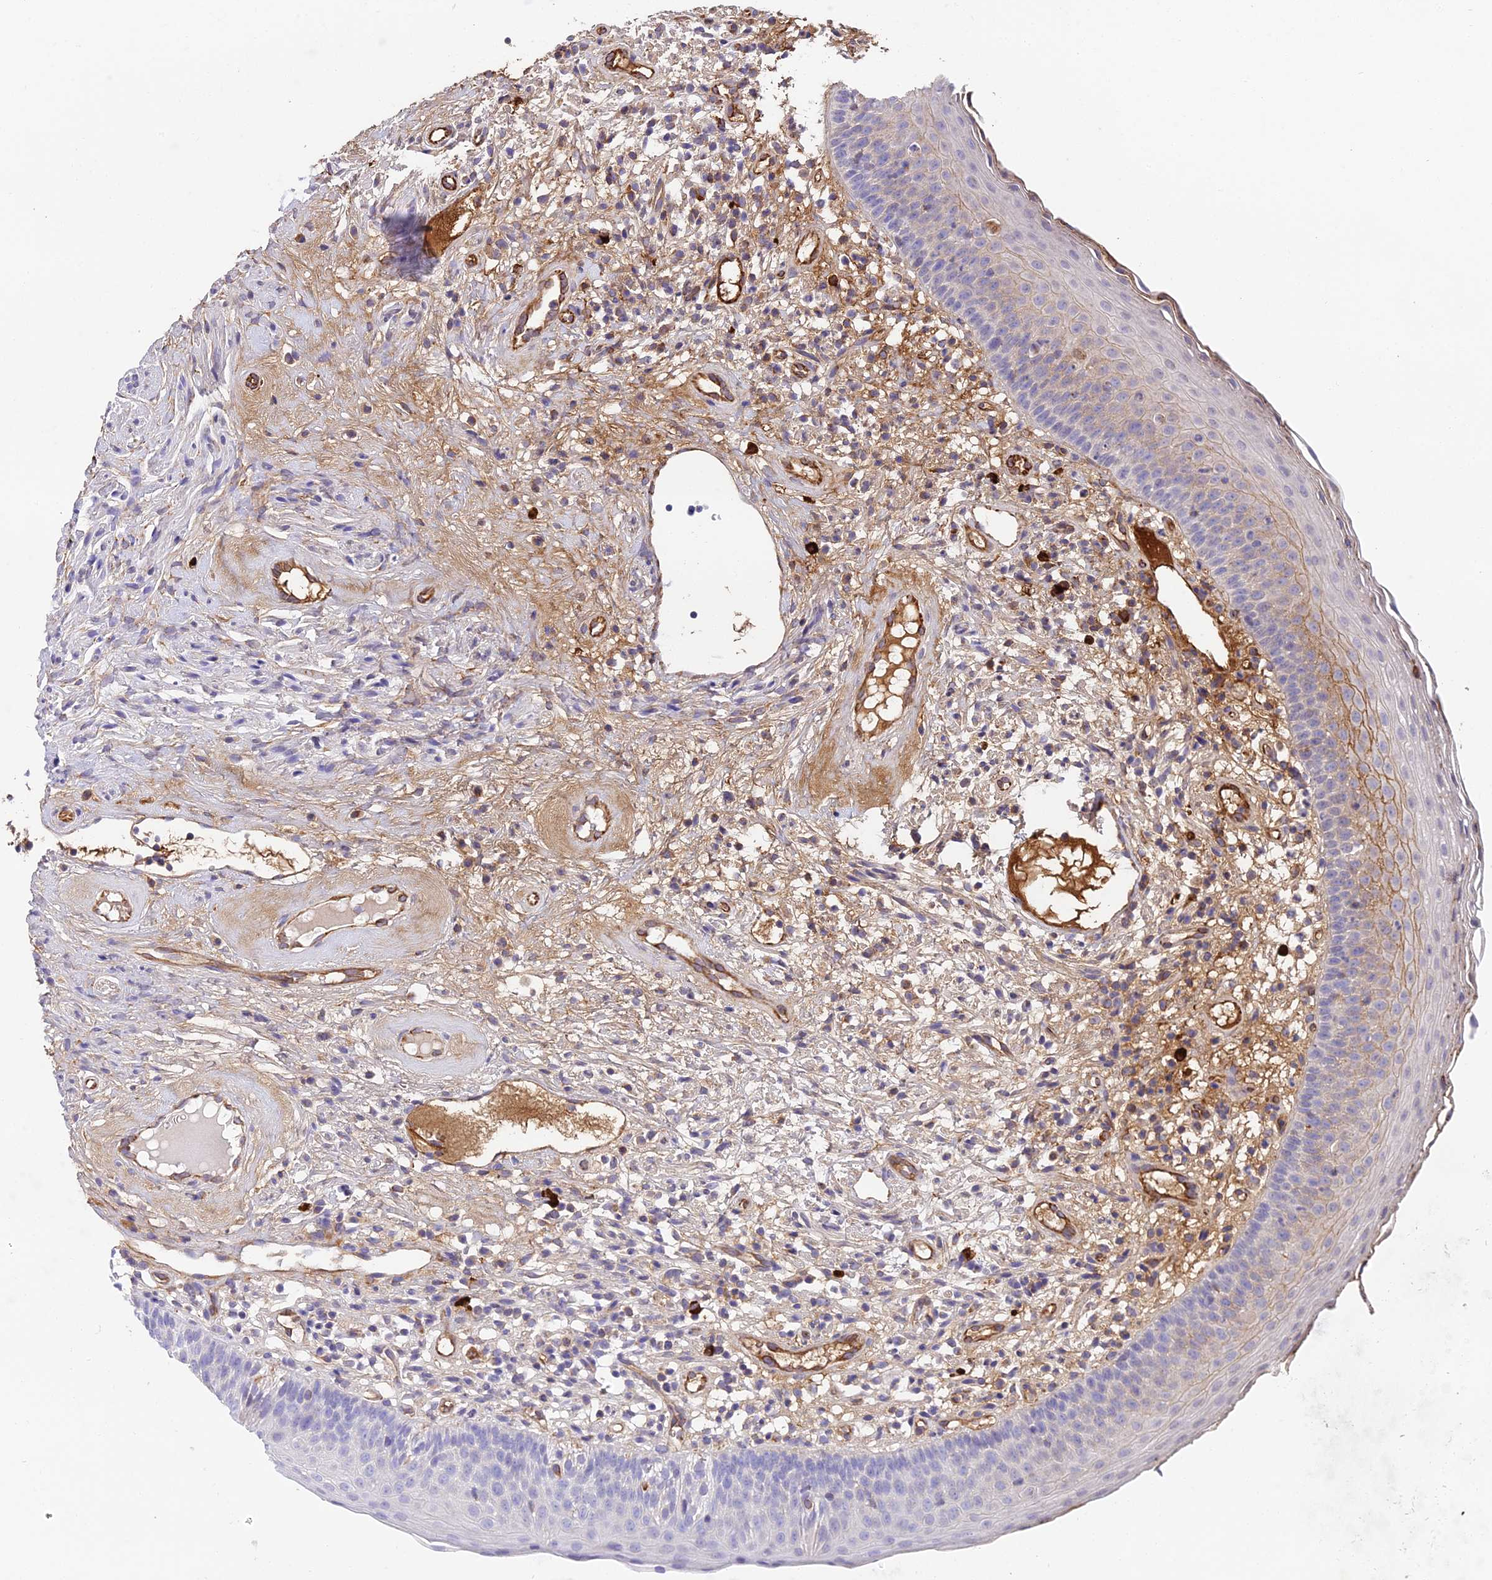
{"staining": {"intensity": "moderate", "quantity": "<25%", "location": "cytoplasmic/membranous"}, "tissue": "oral mucosa", "cell_type": "Squamous epithelial cells", "image_type": "normal", "snomed": [{"axis": "morphology", "description": "Normal tissue, NOS"}, {"axis": "topography", "description": "Oral tissue"}], "caption": "Benign oral mucosa reveals moderate cytoplasmic/membranous expression in about <25% of squamous epithelial cells.", "gene": "BEX4", "patient": {"sex": "male", "age": 46}}